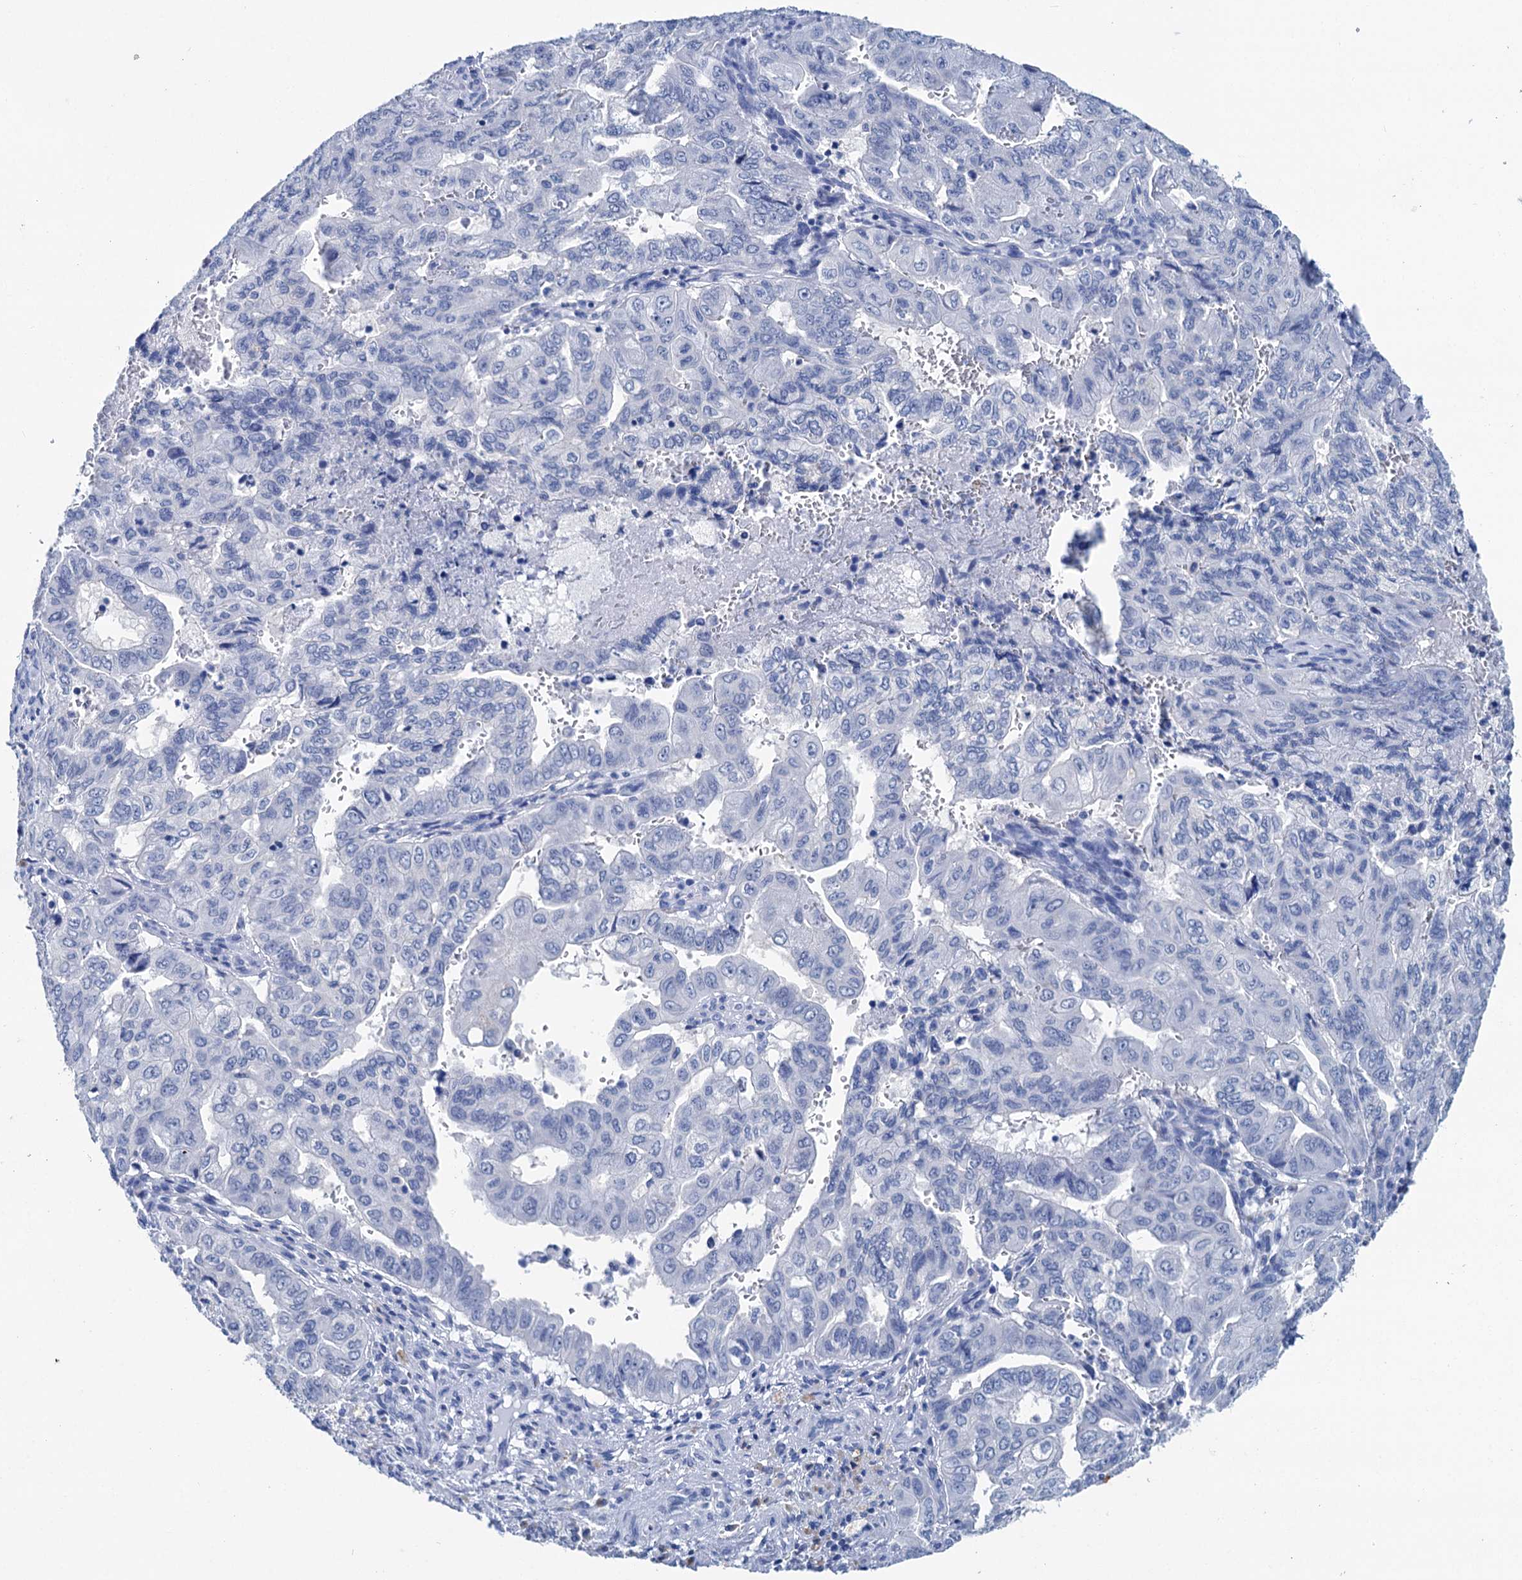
{"staining": {"intensity": "negative", "quantity": "none", "location": "none"}, "tissue": "pancreatic cancer", "cell_type": "Tumor cells", "image_type": "cancer", "snomed": [{"axis": "morphology", "description": "Adenocarcinoma, NOS"}, {"axis": "topography", "description": "Pancreas"}], "caption": "Immunohistochemistry of pancreatic adenocarcinoma demonstrates no staining in tumor cells.", "gene": "BRINP1", "patient": {"sex": "male", "age": 51}}